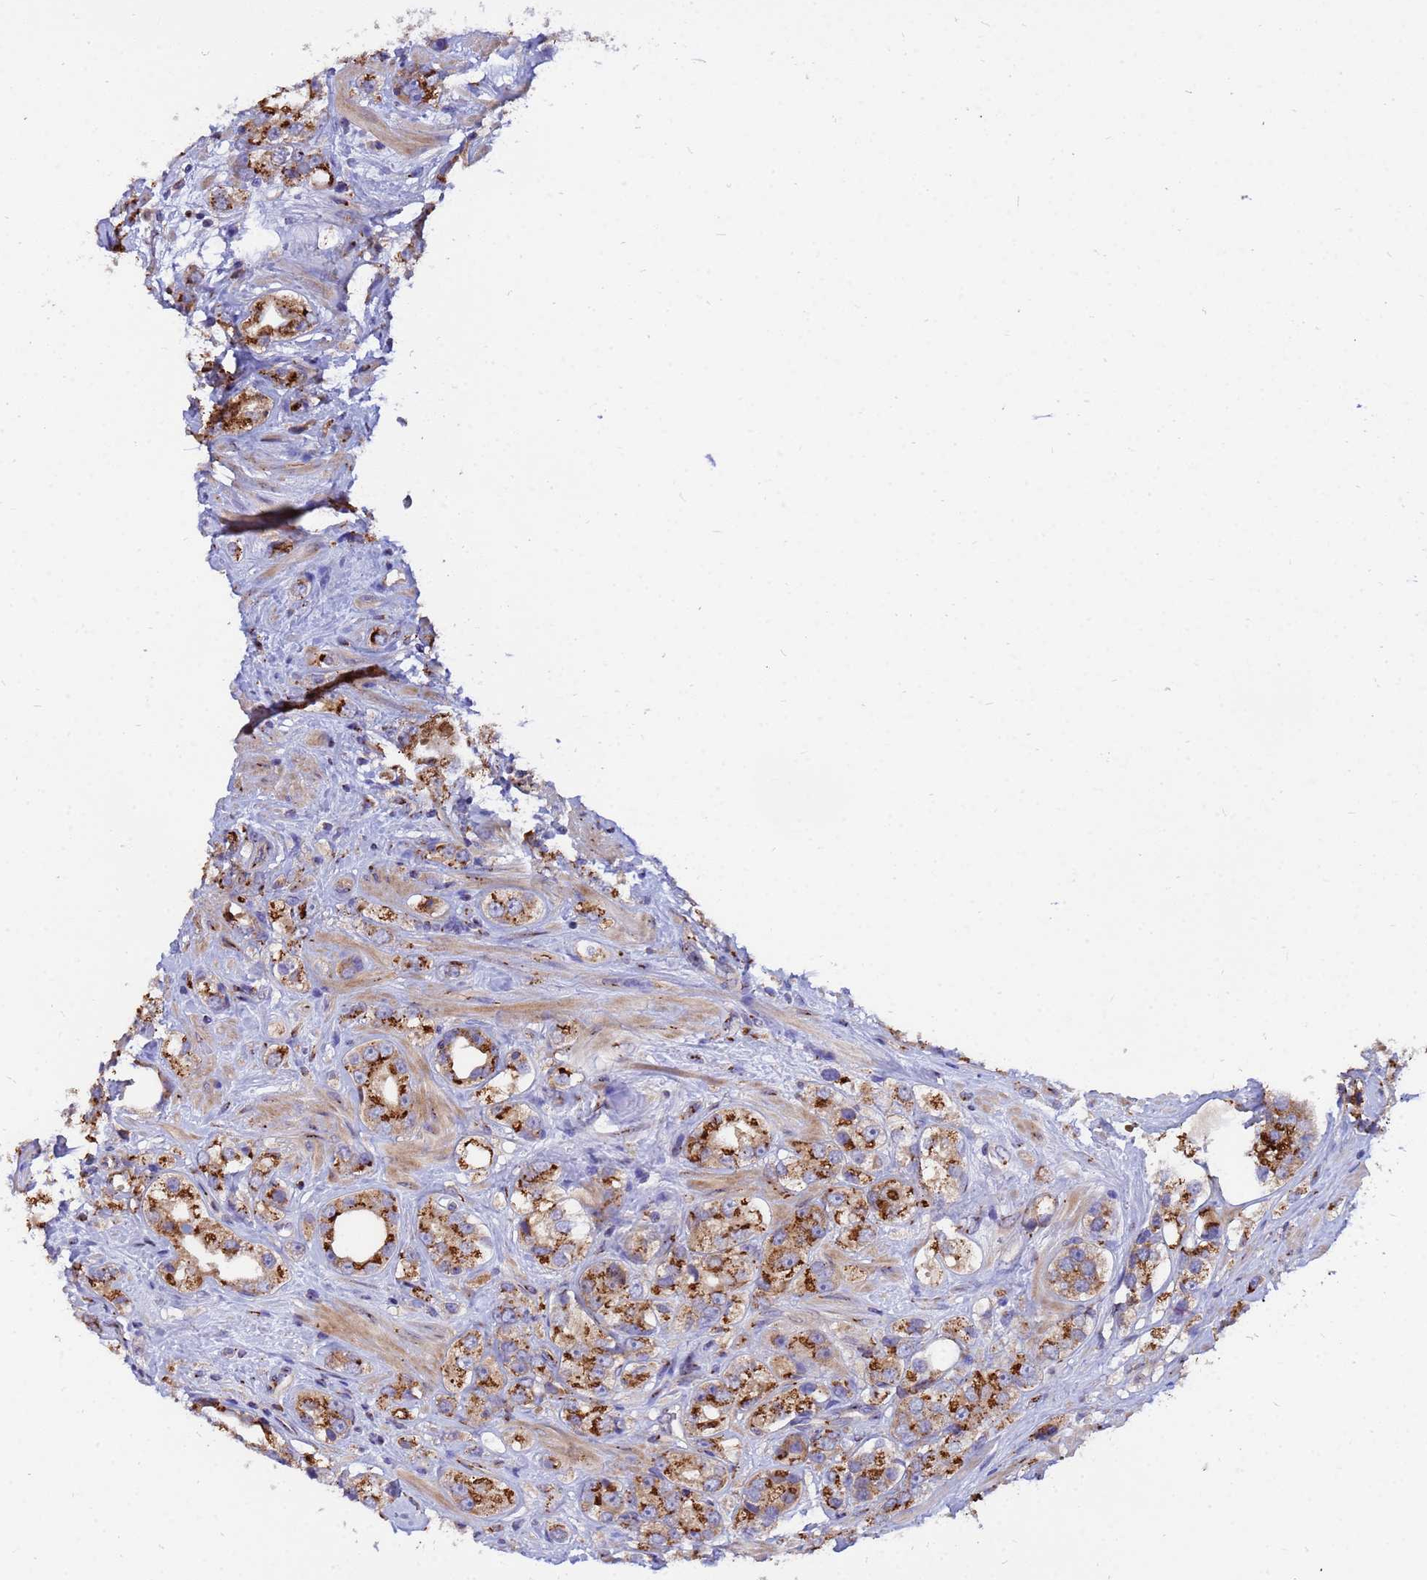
{"staining": {"intensity": "strong", "quantity": ">75%", "location": "cytoplasmic/membranous"}, "tissue": "prostate cancer", "cell_type": "Tumor cells", "image_type": "cancer", "snomed": [{"axis": "morphology", "description": "Adenocarcinoma, NOS"}, {"axis": "topography", "description": "Prostate"}], "caption": "Human prostate adenocarcinoma stained with a protein marker reveals strong staining in tumor cells.", "gene": "HPS3", "patient": {"sex": "male", "age": 79}}